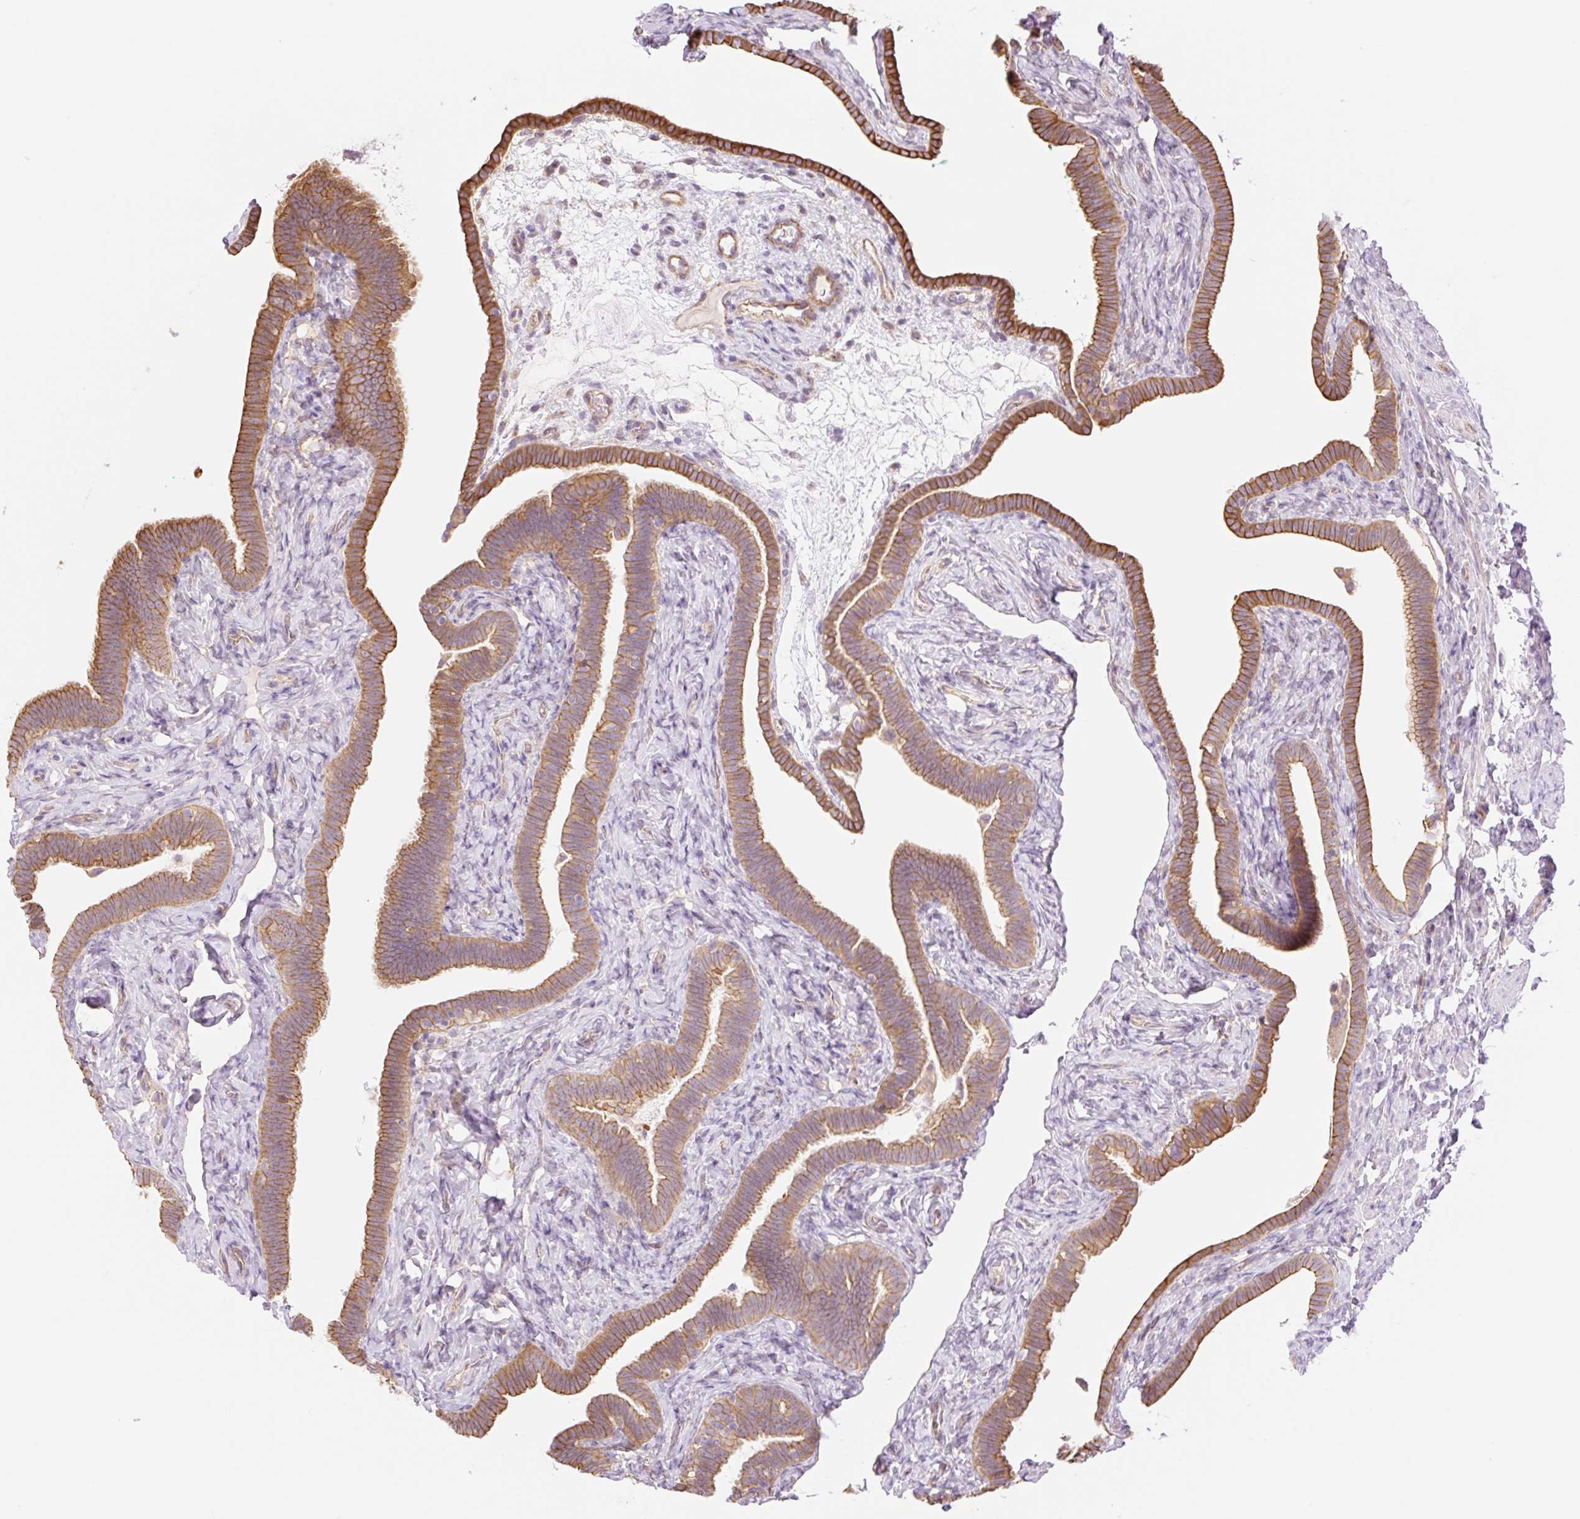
{"staining": {"intensity": "moderate", "quantity": ">75%", "location": "cytoplasmic/membranous"}, "tissue": "fallopian tube", "cell_type": "Glandular cells", "image_type": "normal", "snomed": [{"axis": "morphology", "description": "Normal tissue, NOS"}, {"axis": "topography", "description": "Fallopian tube"}], "caption": "Protein analysis of benign fallopian tube shows moderate cytoplasmic/membranous expression in about >75% of glandular cells. (DAB (3,3'-diaminobenzidine) IHC with brightfield microscopy, high magnification).", "gene": "NLRP5", "patient": {"sex": "female", "age": 69}}